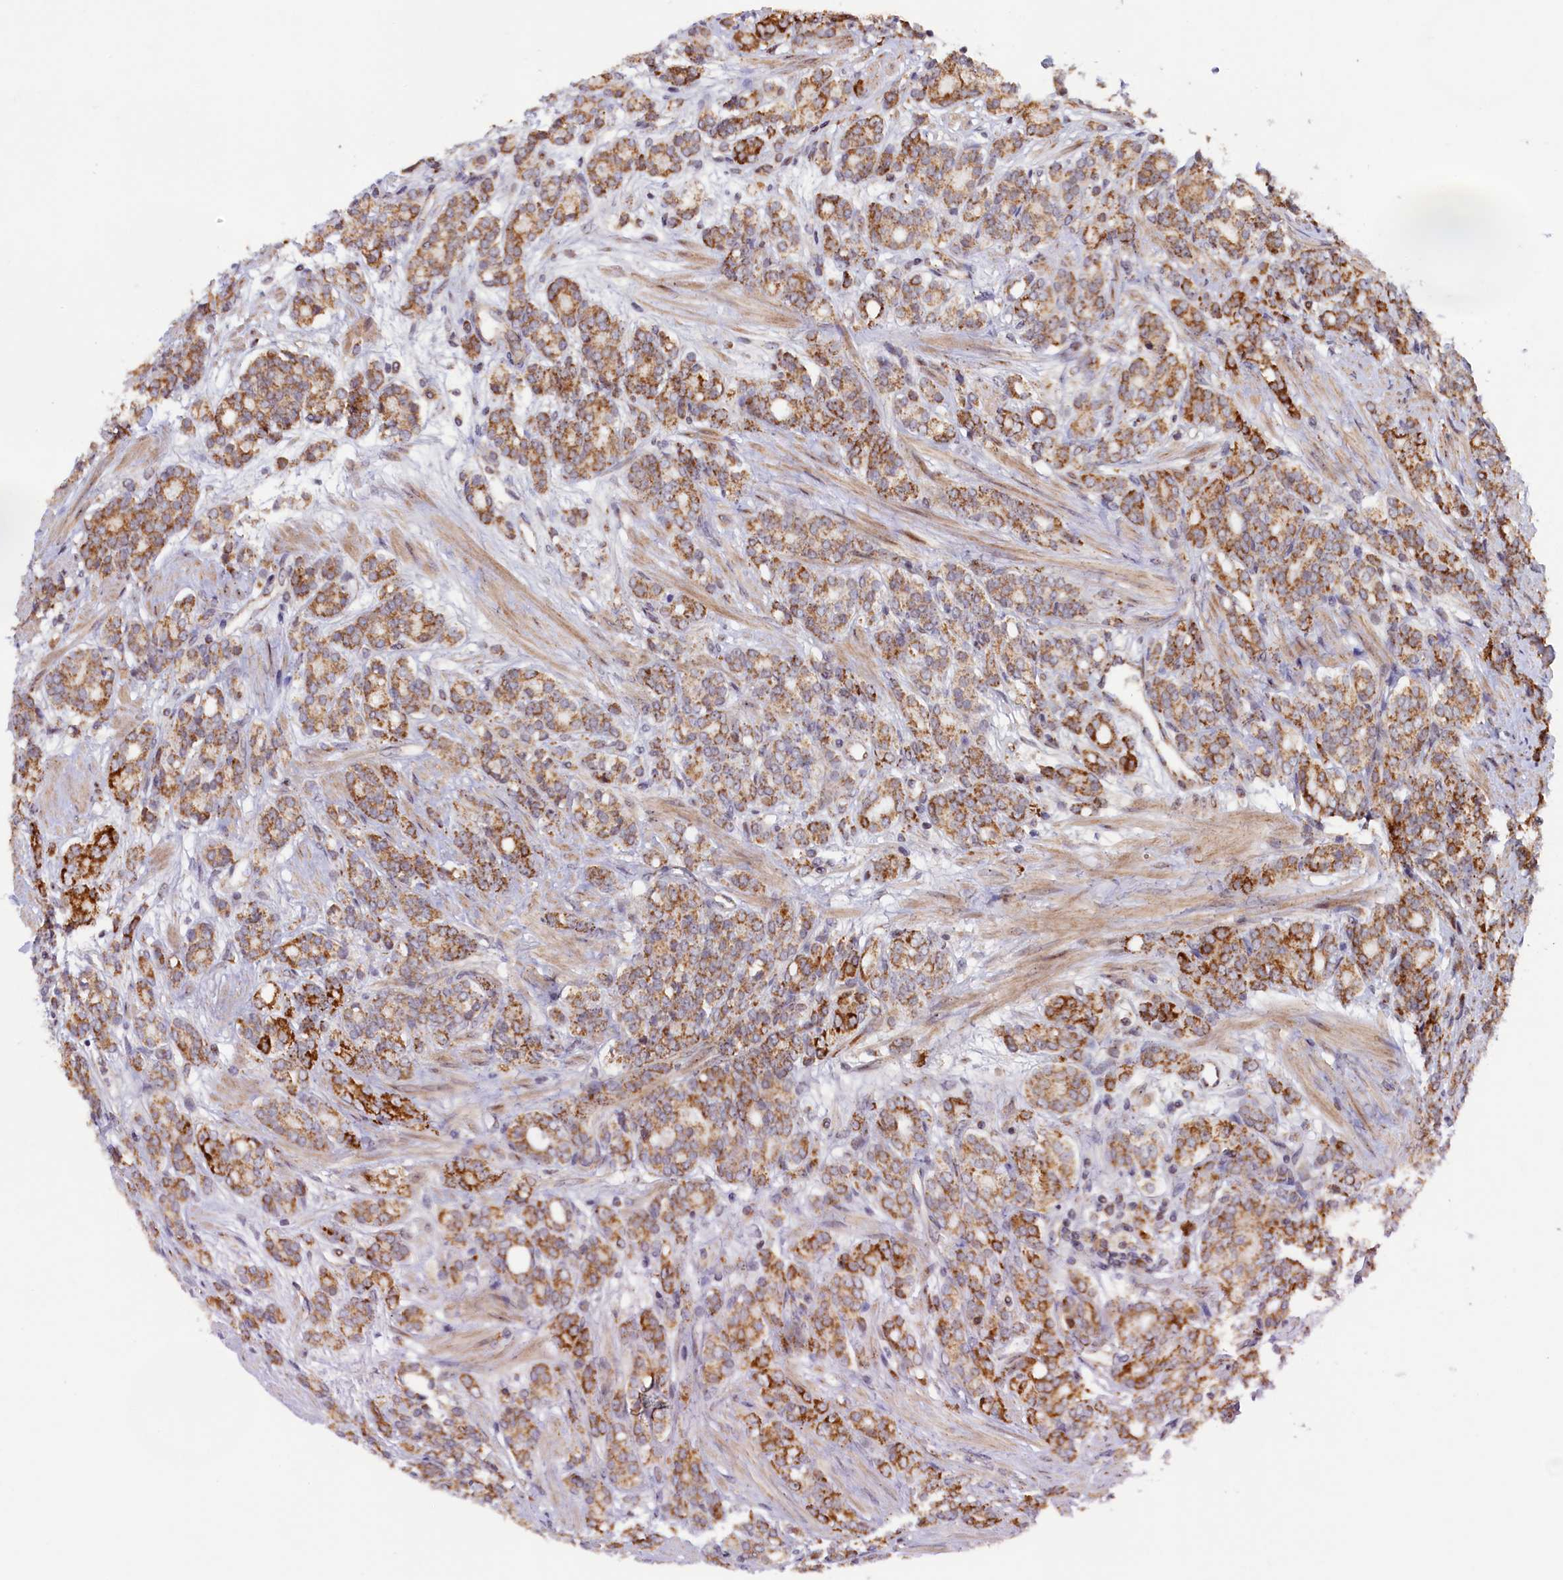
{"staining": {"intensity": "strong", "quantity": "25%-75%", "location": "cytoplasmic/membranous"}, "tissue": "prostate cancer", "cell_type": "Tumor cells", "image_type": "cancer", "snomed": [{"axis": "morphology", "description": "Adenocarcinoma, High grade"}, {"axis": "topography", "description": "Prostate"}], "caption": "High-grade adenocarcinoma (prostate) tissue exhibits strong cytoplasmic/membranous staining in about 25%-75% of tumor cells", "gene": "DUS3L", "patient": {"sex": "male", "age": 62}}